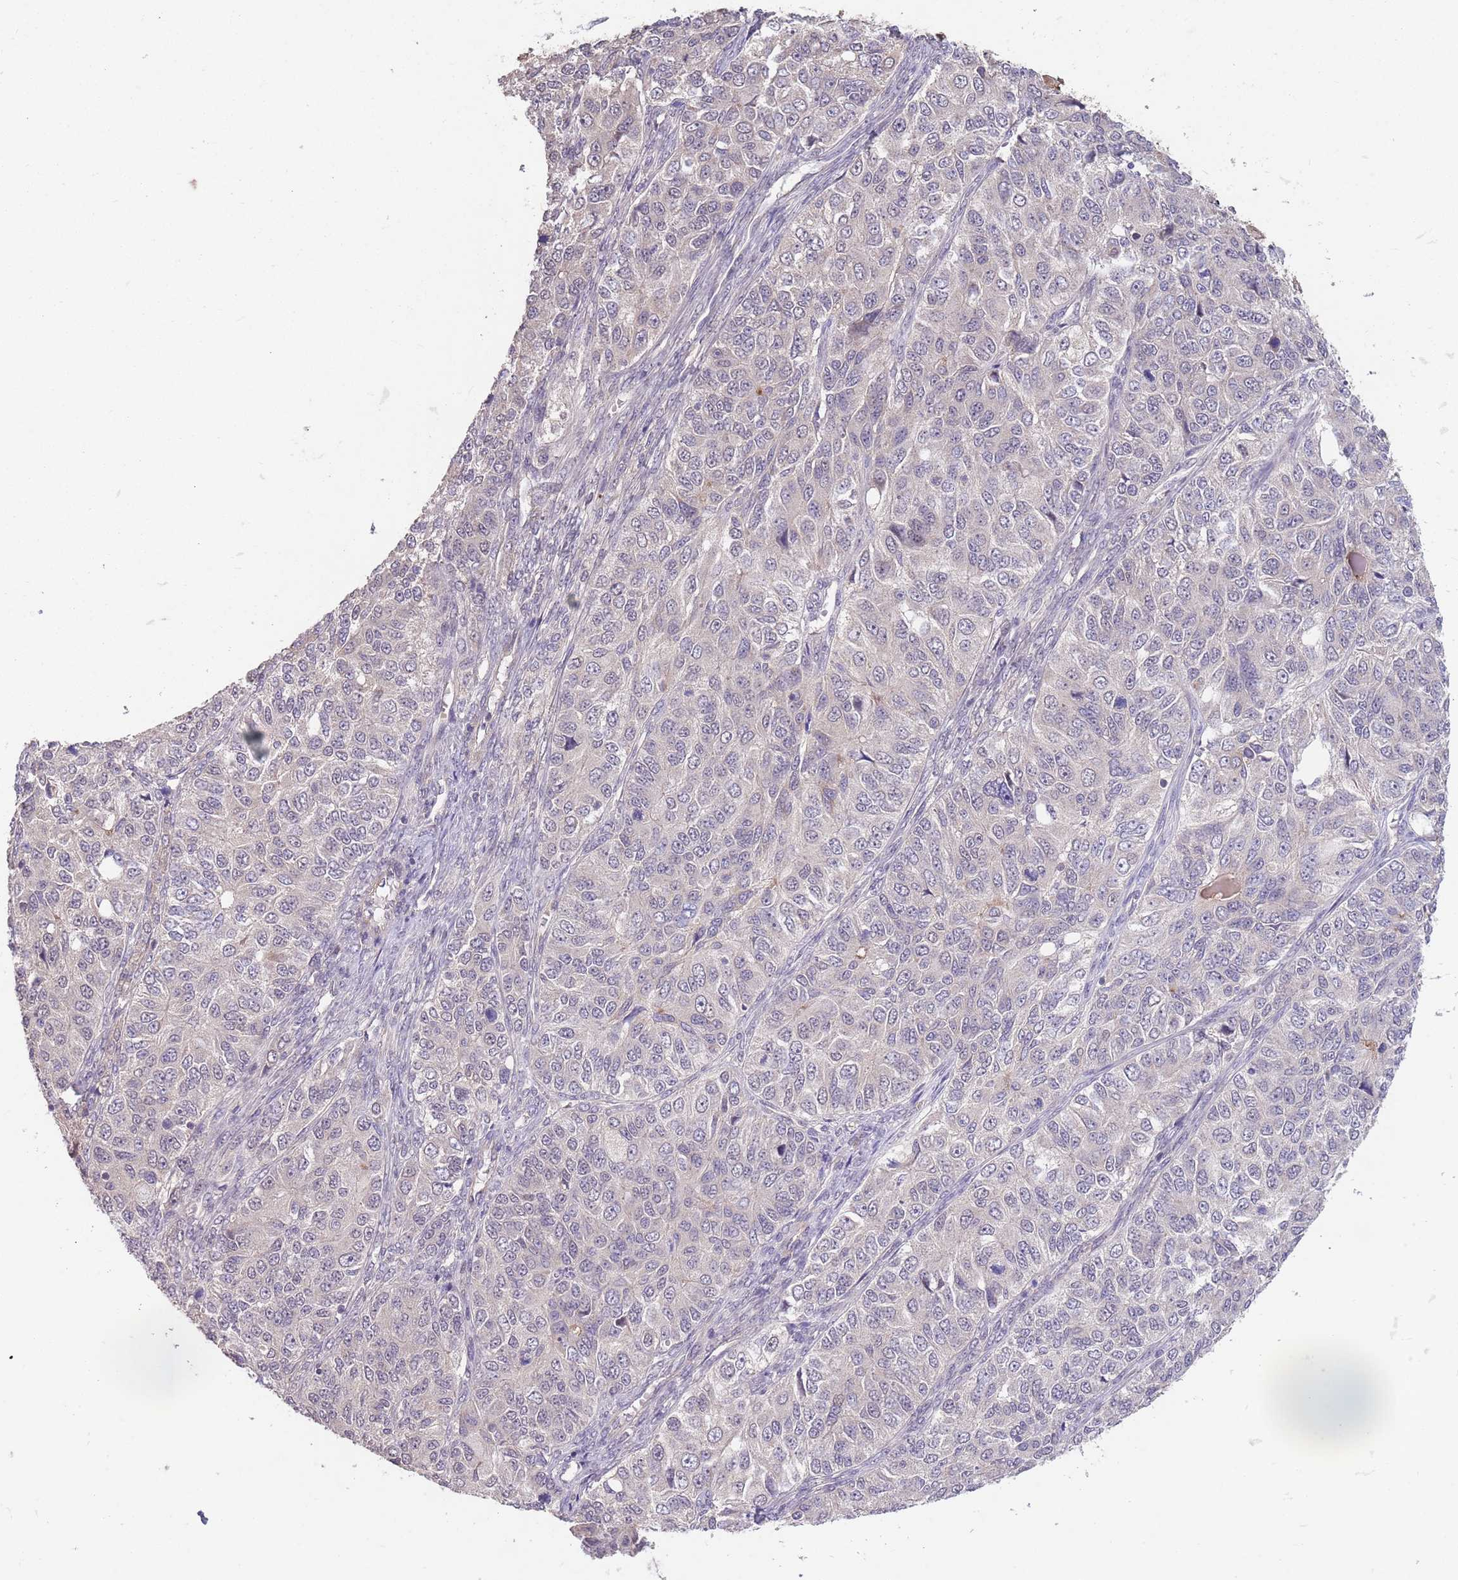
{"staining": {"intensity": "moderate", "quantity": "<25%", "location": "cytoplasmic/membranous"}, "tissue": "ovarian cancer", "cell_type": "Tumor cells", "image_type": "cancer", "snomed": [{"axis": "morphology", "description": "Carcinoma, endometroid"}, {"axis": "topography", "description": "Ovary"}], "caption": "Brown immunohistochemical staining in ovarian cancer reveals moderate cytoplasmic/membranous positivity in about <25% of tumor cells.", "gene": "MEI1", "patient": {"sex": "female", "age": 51}}